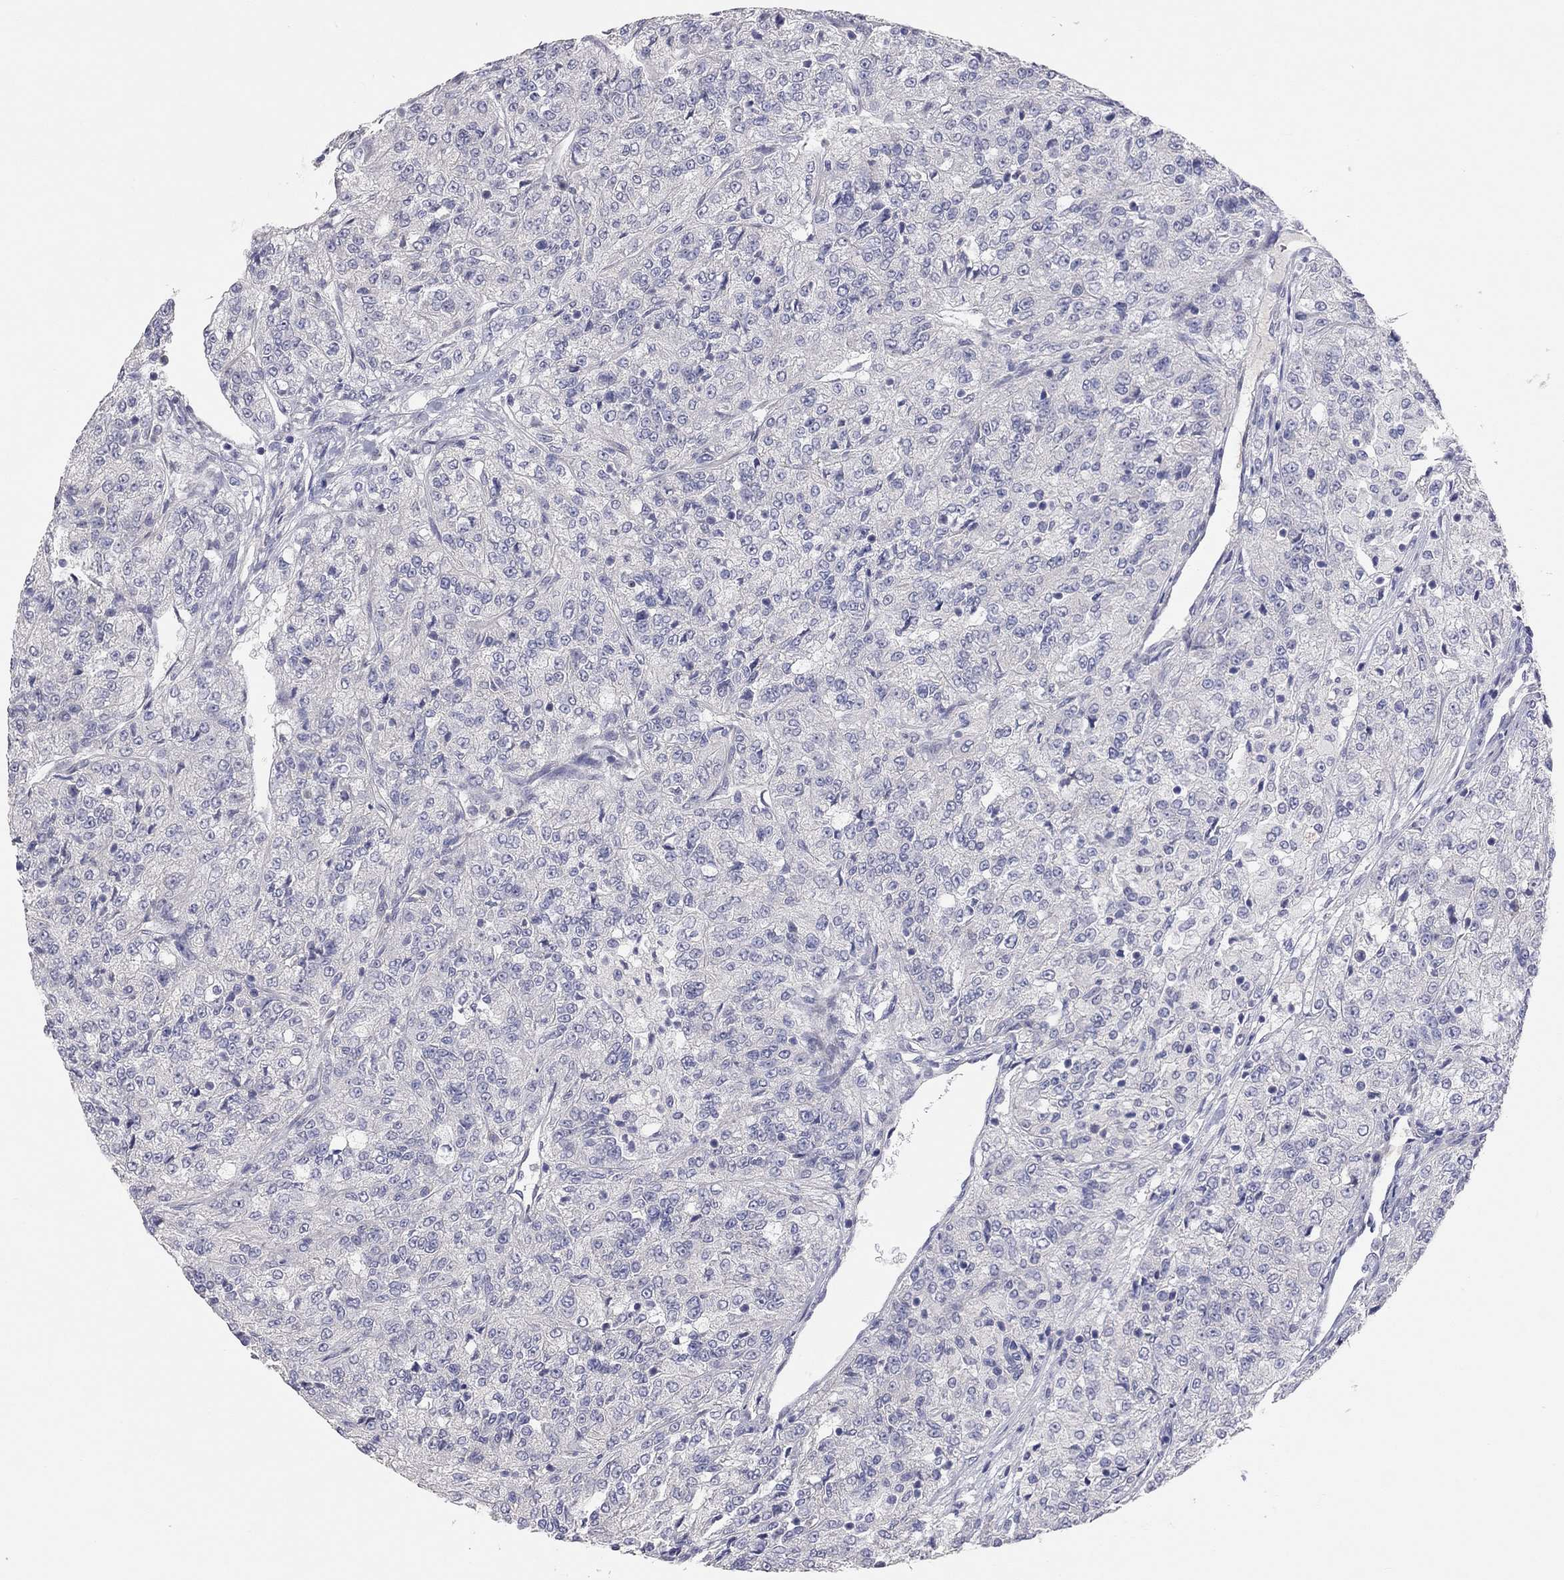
{"staining": {"intensity": "negative", "quantity": "none", "location": "none"}, "tissue": "renal cancer", "cell_type": "Tumor cells", "image_type": "cancer", "snomed": [{"axis": "morphology", "description": "Adenocarcinoma, NOS"}, {"axis": "topography", "description": "Kidney"}], "caption": "Renal cancer stained for a protein using IHC demonstrates no staining tumor cells.", "gene": "KCNB1", "patient": {"sex": "female", "age": 63}}